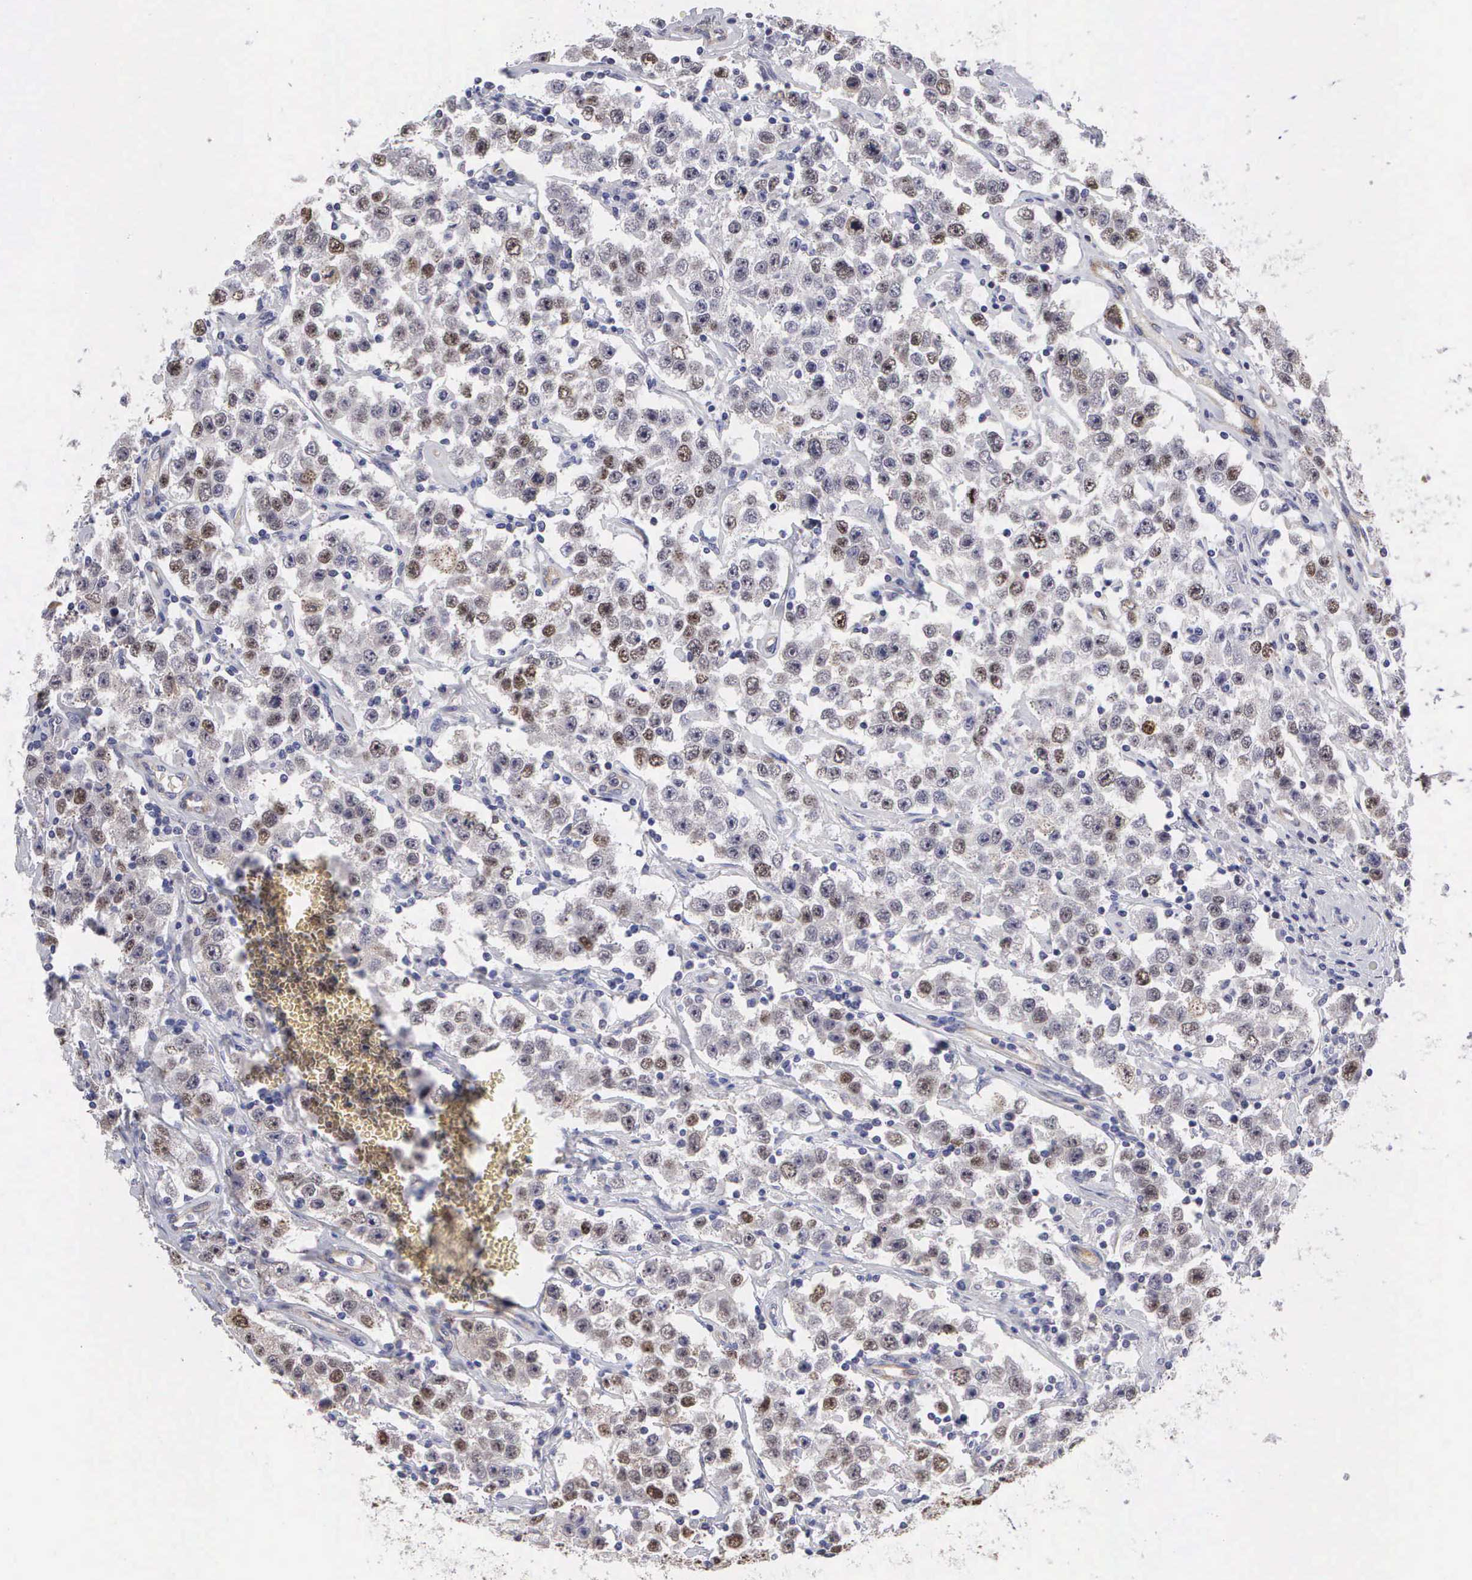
{"staining": {"intensity": "weak", "quantity": "25%-75%", "location": "nuclear"}, "tissue": "testis cancer", "cell_type": "Tumor cells", "image_type": "cancer", "snomed": [{"axis": "morphology", "description": "Seminoma, NOS"}, {"axis": "topography", "description": "Testis"}], "caption": "Protein staining of testis cancer tissue shows weak nuclear expression in approximately 25%-75% of tumor cells.", "gene": "MAST4", "patient": {"sex": "male", "age": 52}}